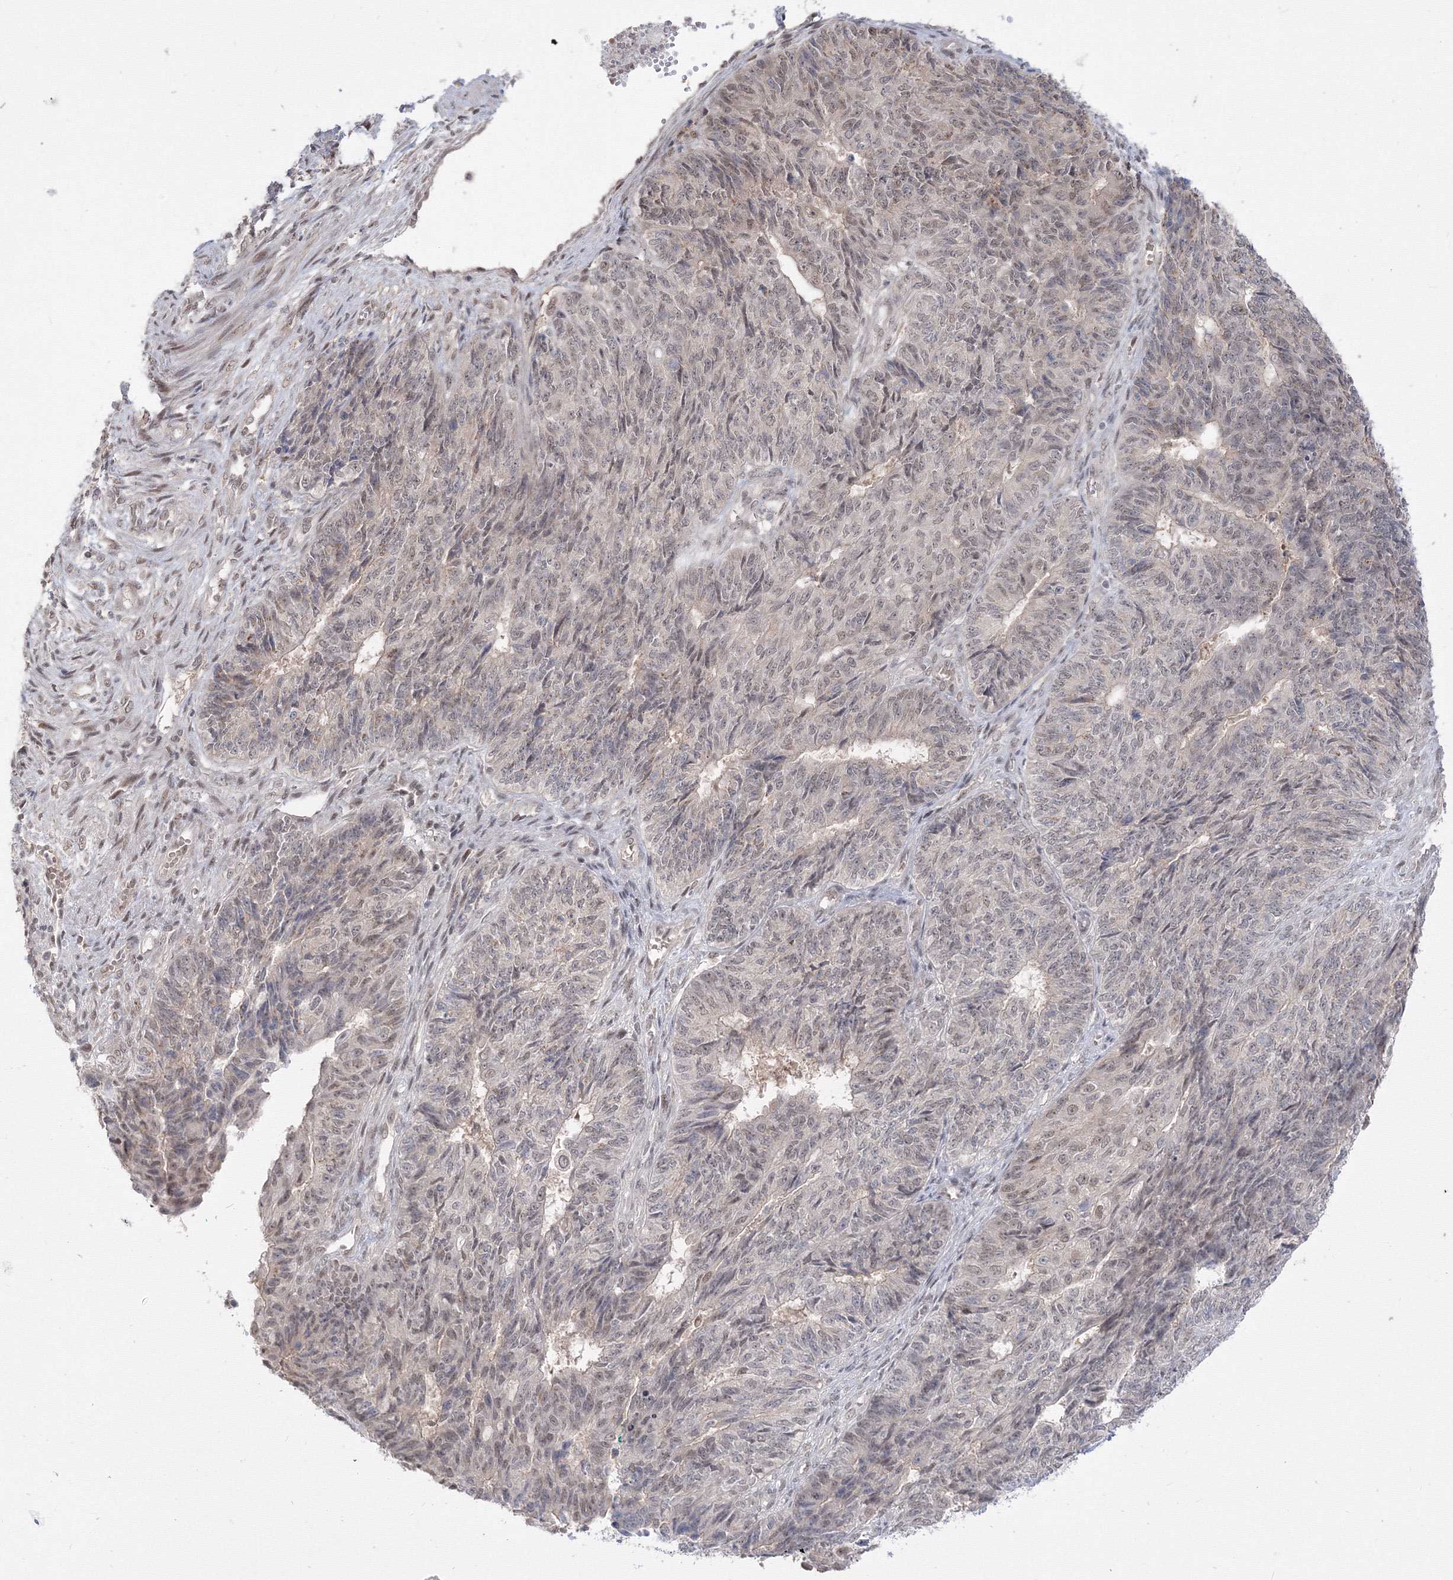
{"staining": {"intensity": "weak", "quantity": "25%-75%", "location": "nuclear"}, "tissue": "endometrial cancer", "cell_type": "Tumor cells", "image_type": "cancer", "snomed": [{"axis": "morphology", "description": "Adenocarcinoma, NOS"}, {"axis": "topography", "description": "Endometrium"}], "caption": "A micrograph of human endometrial cancer (adenocarcinoma) stained for a protein exhibits weak nuclear brown staining in tumor cells.", "gene": "COPS4", "patient": {"sex": "female", "age": 32}}